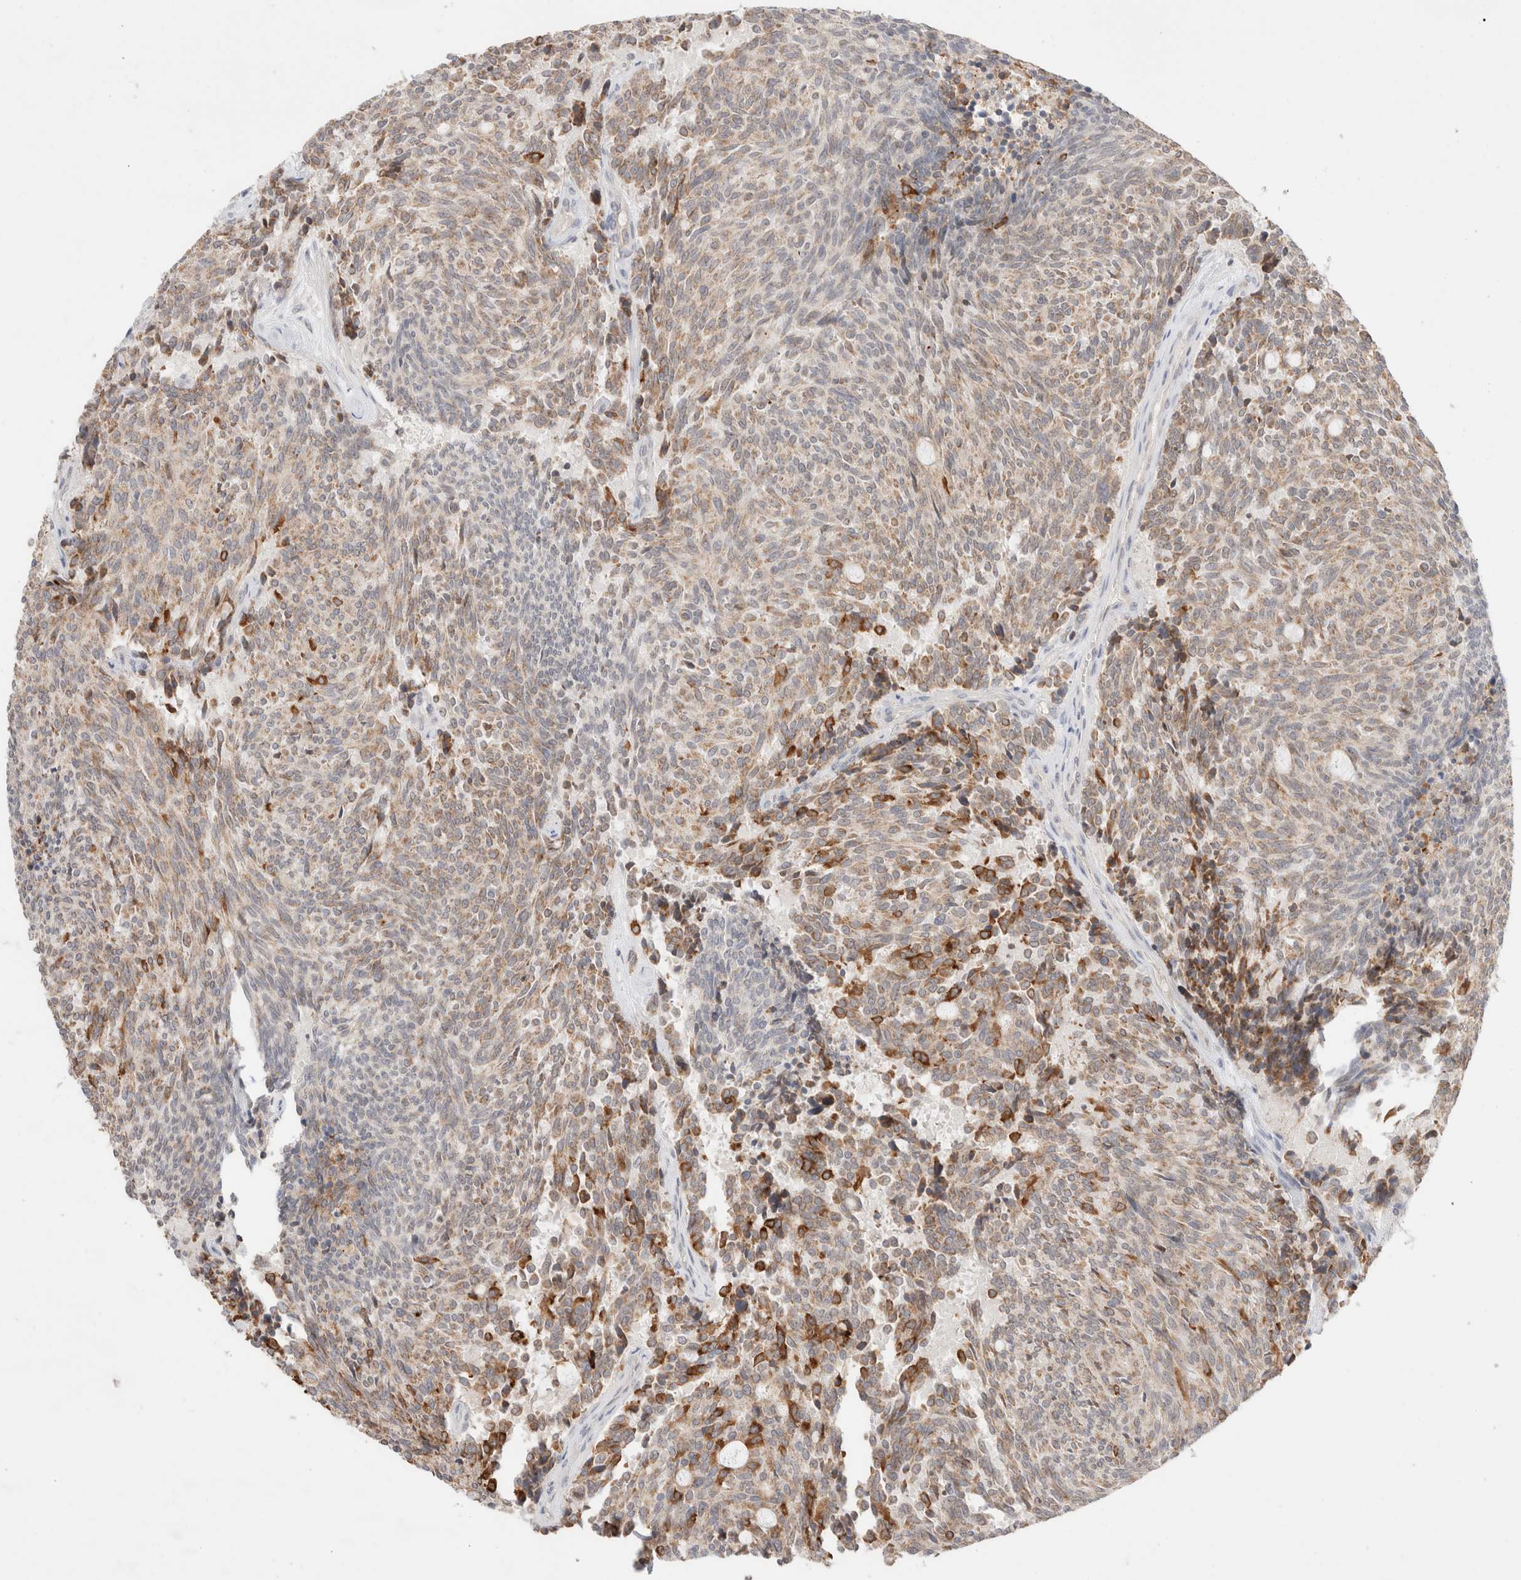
{"staining": {"intensity": "moderate", "quantity": ">75%", "location": "cytoplasmic/membranous"}, "tissue": "carcinoid", "cell_type": "Tumor cells", "image_type": "cancer", "snomed": [{"axis": "morphology", "description": "Carcinoid, malignant, NOS"}, {"axis": "topography", "description": "Pancreas"}], "caption": "This is an image of immunohistochemistry (IHC) staining of carcinoid (malignant), which shows moderate expression in the cytoplasmic/membranous of tumor cells.", "gene": "TRIM41", "patient": {"sex": "female", "age": 54}}